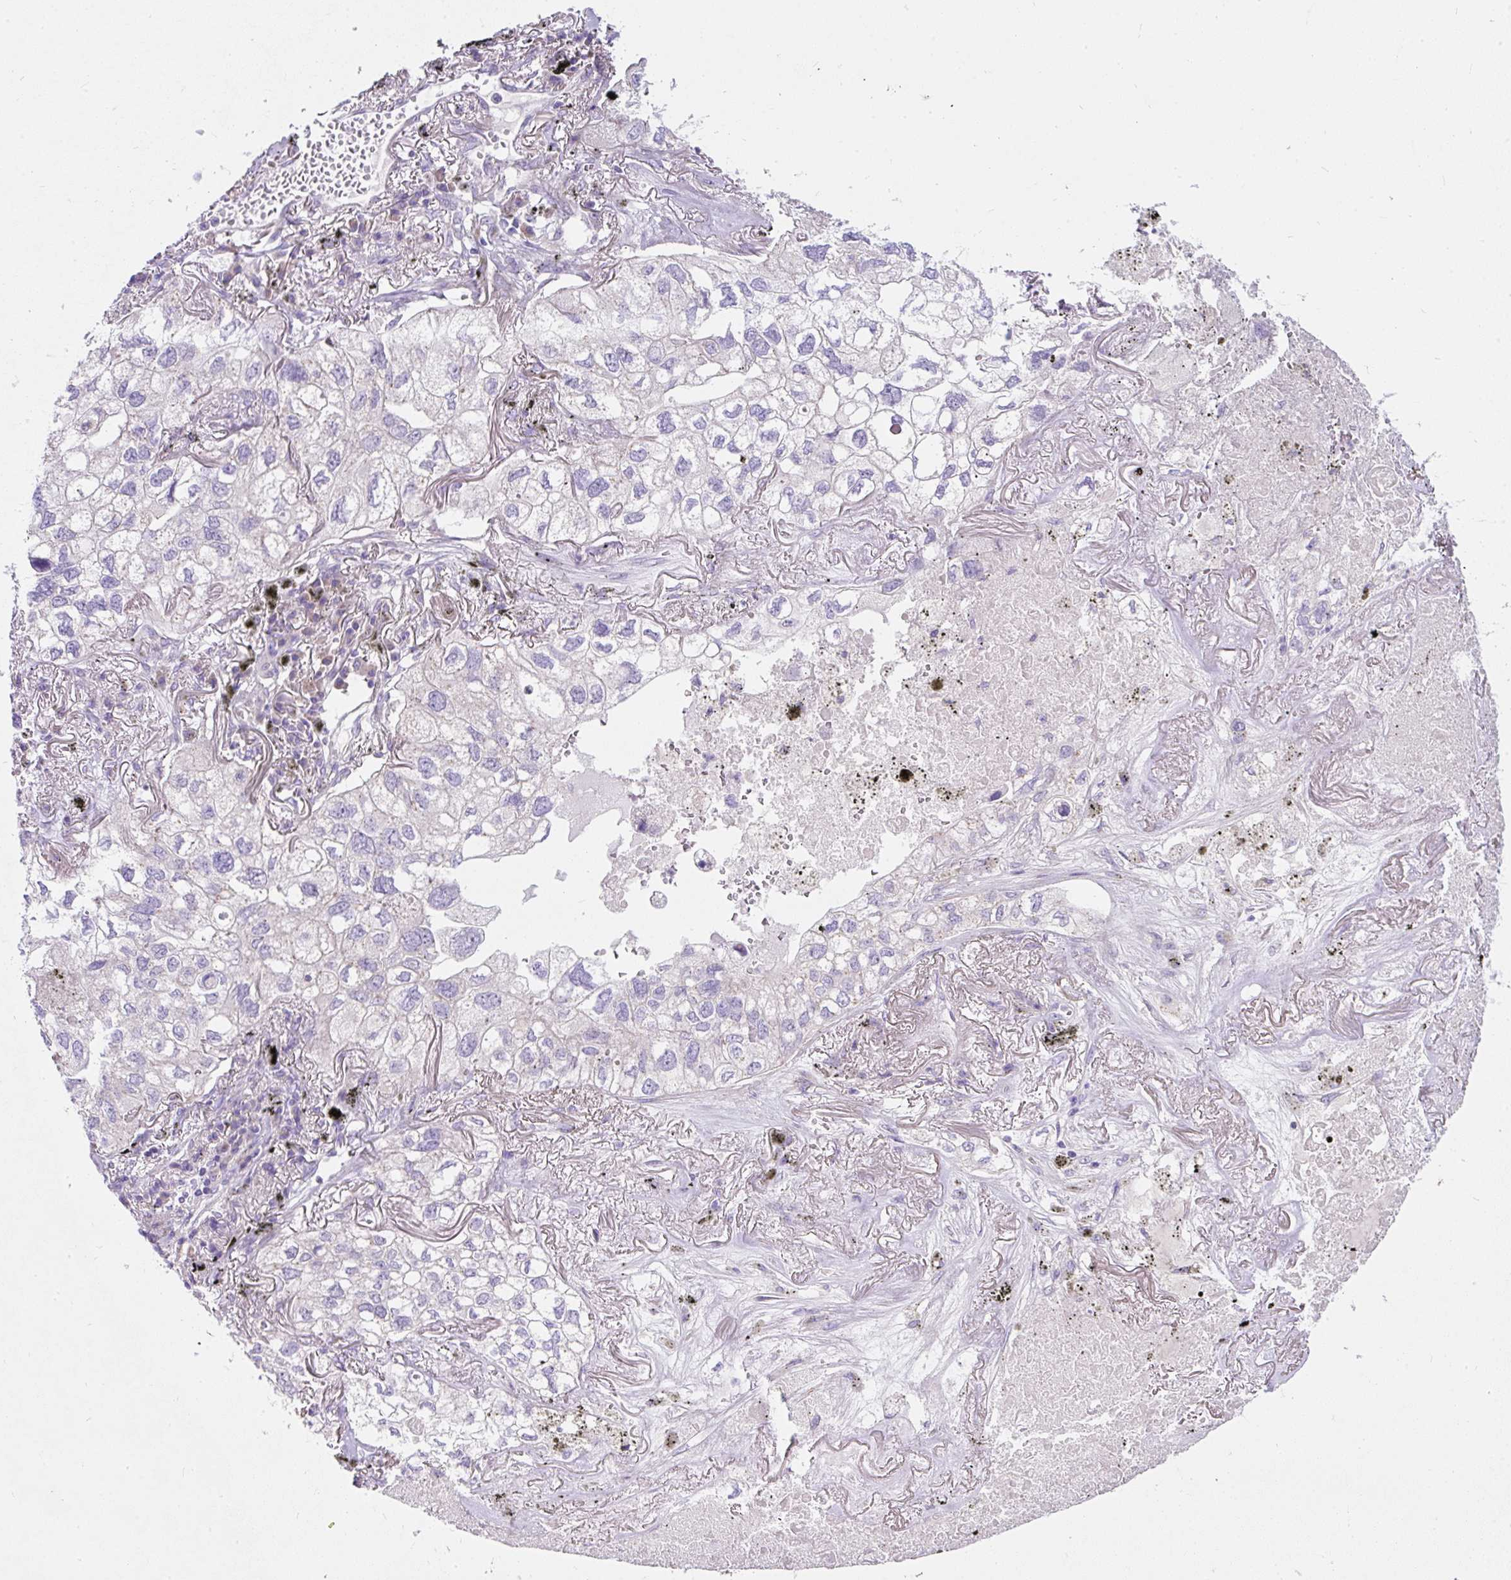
{"staining": {"intensity": "negative", "quantity": "none", "location": "none"}, "tissue": "lung cancer", "cell_type": "Tumor cells", "image_type": "cancer", "snomed": [{"axis": "morphology", "description": "Adenocarcinoma, NOS"}, {"axis": "topography", "description": "Lung"}], "caption": "DAB (3,3'-diaminobenzidine) immunohistochemical staining of lung adenocarcinoma demonstrates no significant staining in tumor cells. (Immunohistochemistry, brightfield microscopy, high magnification).", "gene": "SUSD5", "patient": {"sex": "male", "age": 65}}